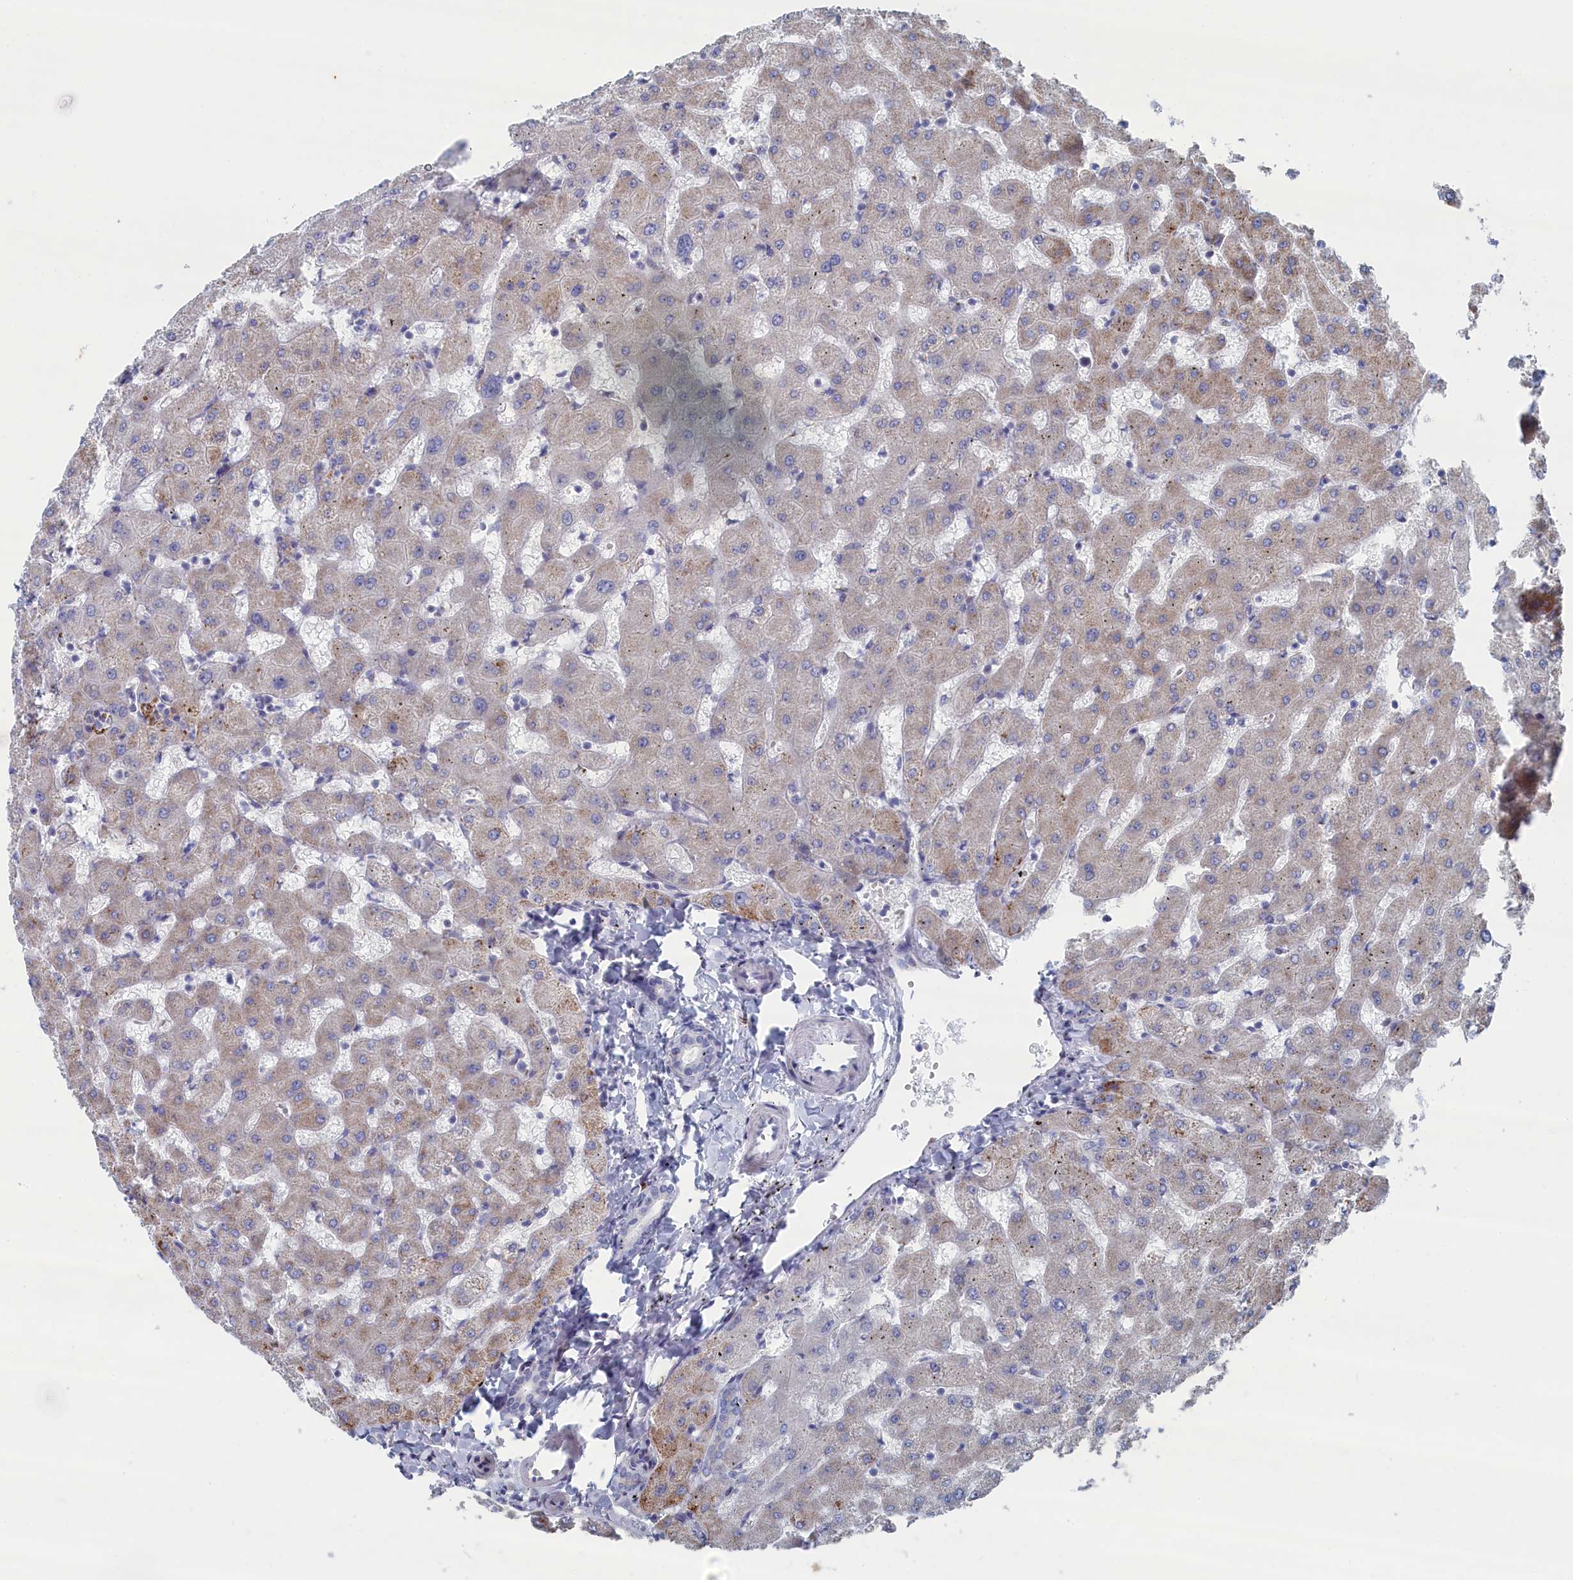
{"staining": {"intensity": "negative", "quantity": "none", "location": "none"}, "tissue": "liver", "cell_type": "Cholangiocytes", "image_type": "normal", "snomed": [{"axis": "morphology", "description": "Normal tissue, NOS"}, {"axis": "topography", "description": "Liver"}], "caption": "IHC of normal liver reveals no positivity in cholangiocytes.", "gene": "IRX1", "patient": {"sex": "female", "age": 63}}